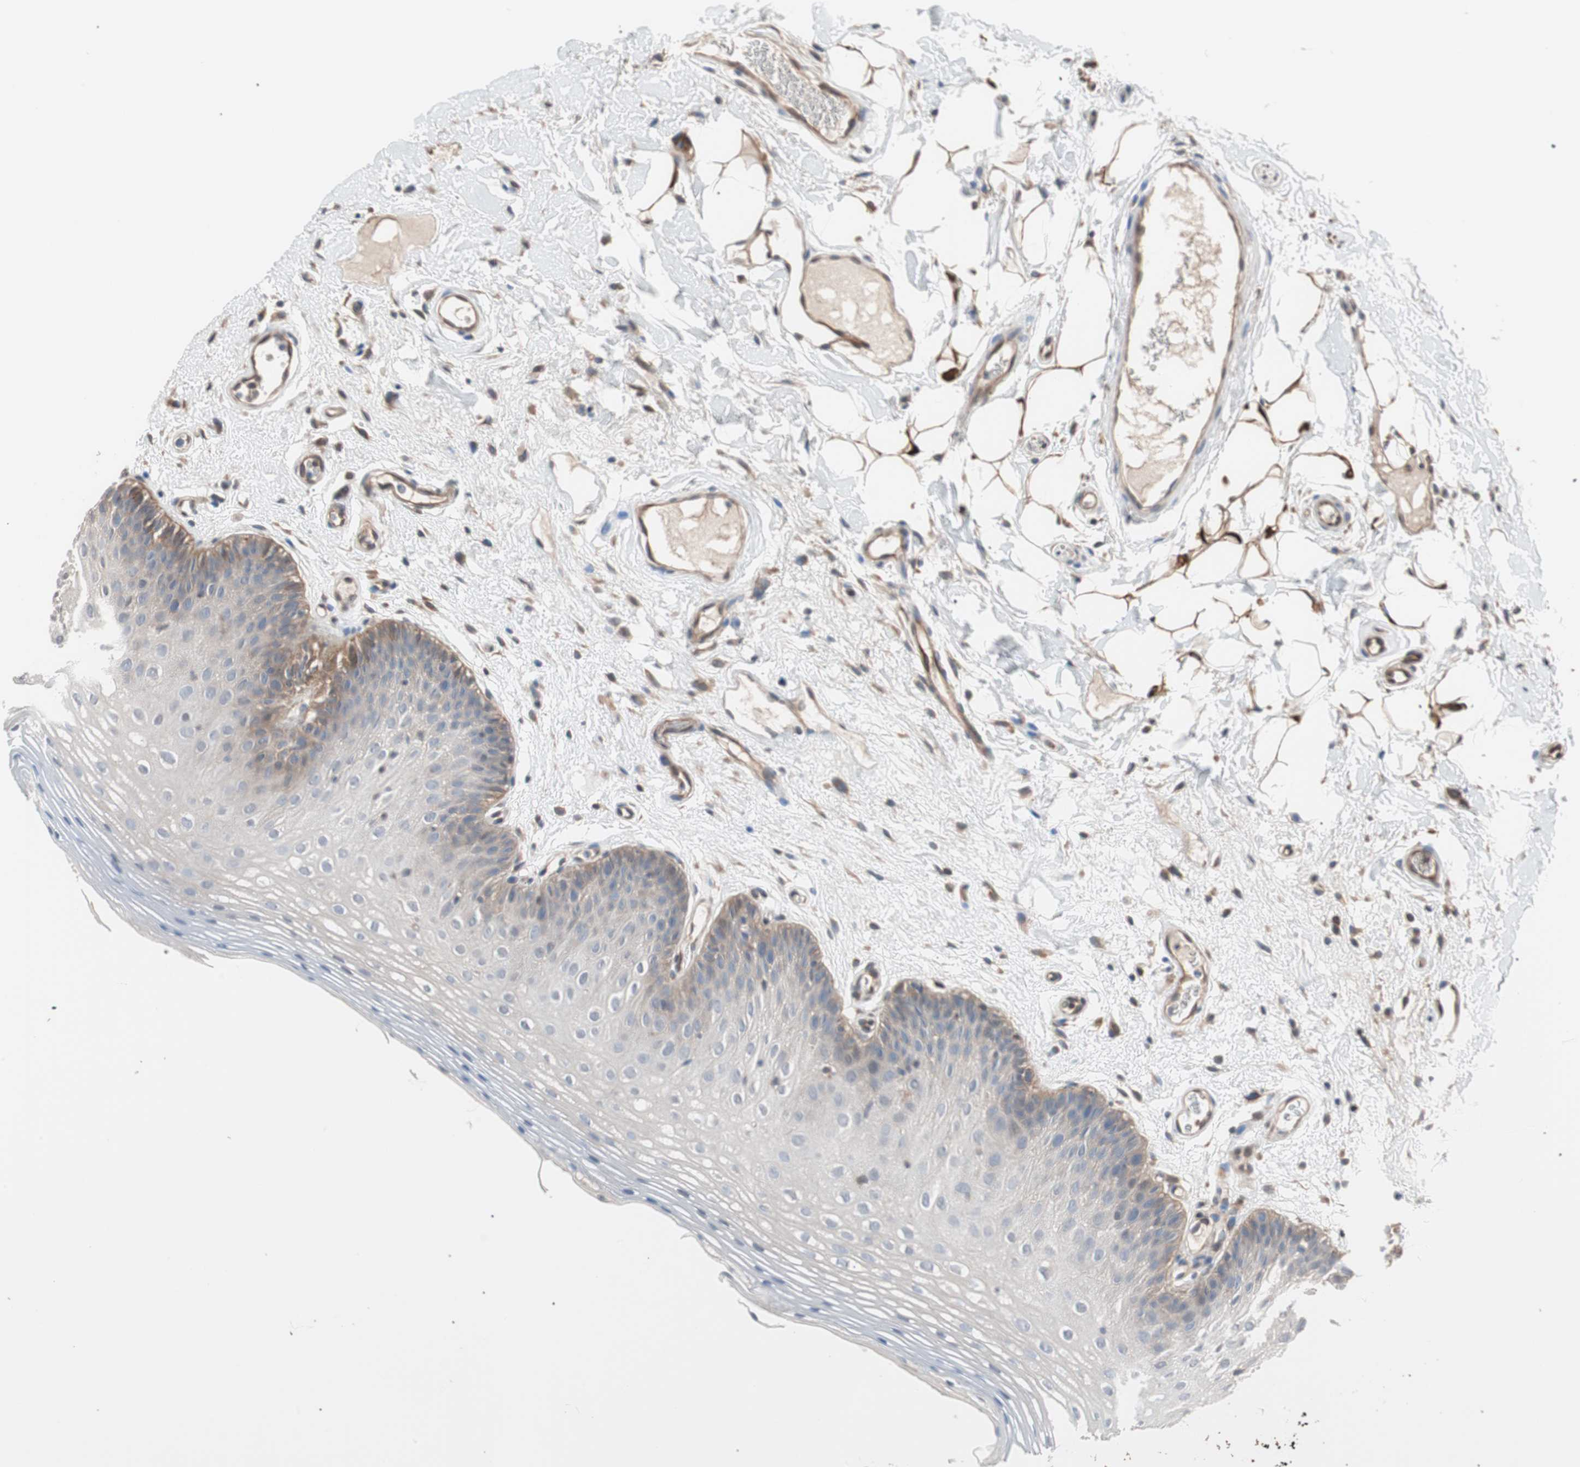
{"staining": {"intensity": "weak", "quantity": "<25%", "location": "cytoplasmic/membranous"}, "tissue": "oral mucosa", "cell_type": "Squamous epithelial cells", "image_type": "normal", "snomed": [{"axis": "morphology", "description": "Normal tissue, NOS"}, {"axis": "morphology", "description": "Squamous cell carcinoma, NOS"}, {"axis": "topography", "description": "Skeletal muscle"}, {"axis": "topography", "description": "Oral tissue"}], "caption": "High power microscopy micrograph of an immunohistochemistry (IHC) photomicrograph of unremarkable oral mucosa, revealing no significant positivity in squamous epithelial cells. (DAB immunohistochemistry (IHC), high magnification).", "gene": "SMG1", "patient": {"sex": "male", "age": 71}}